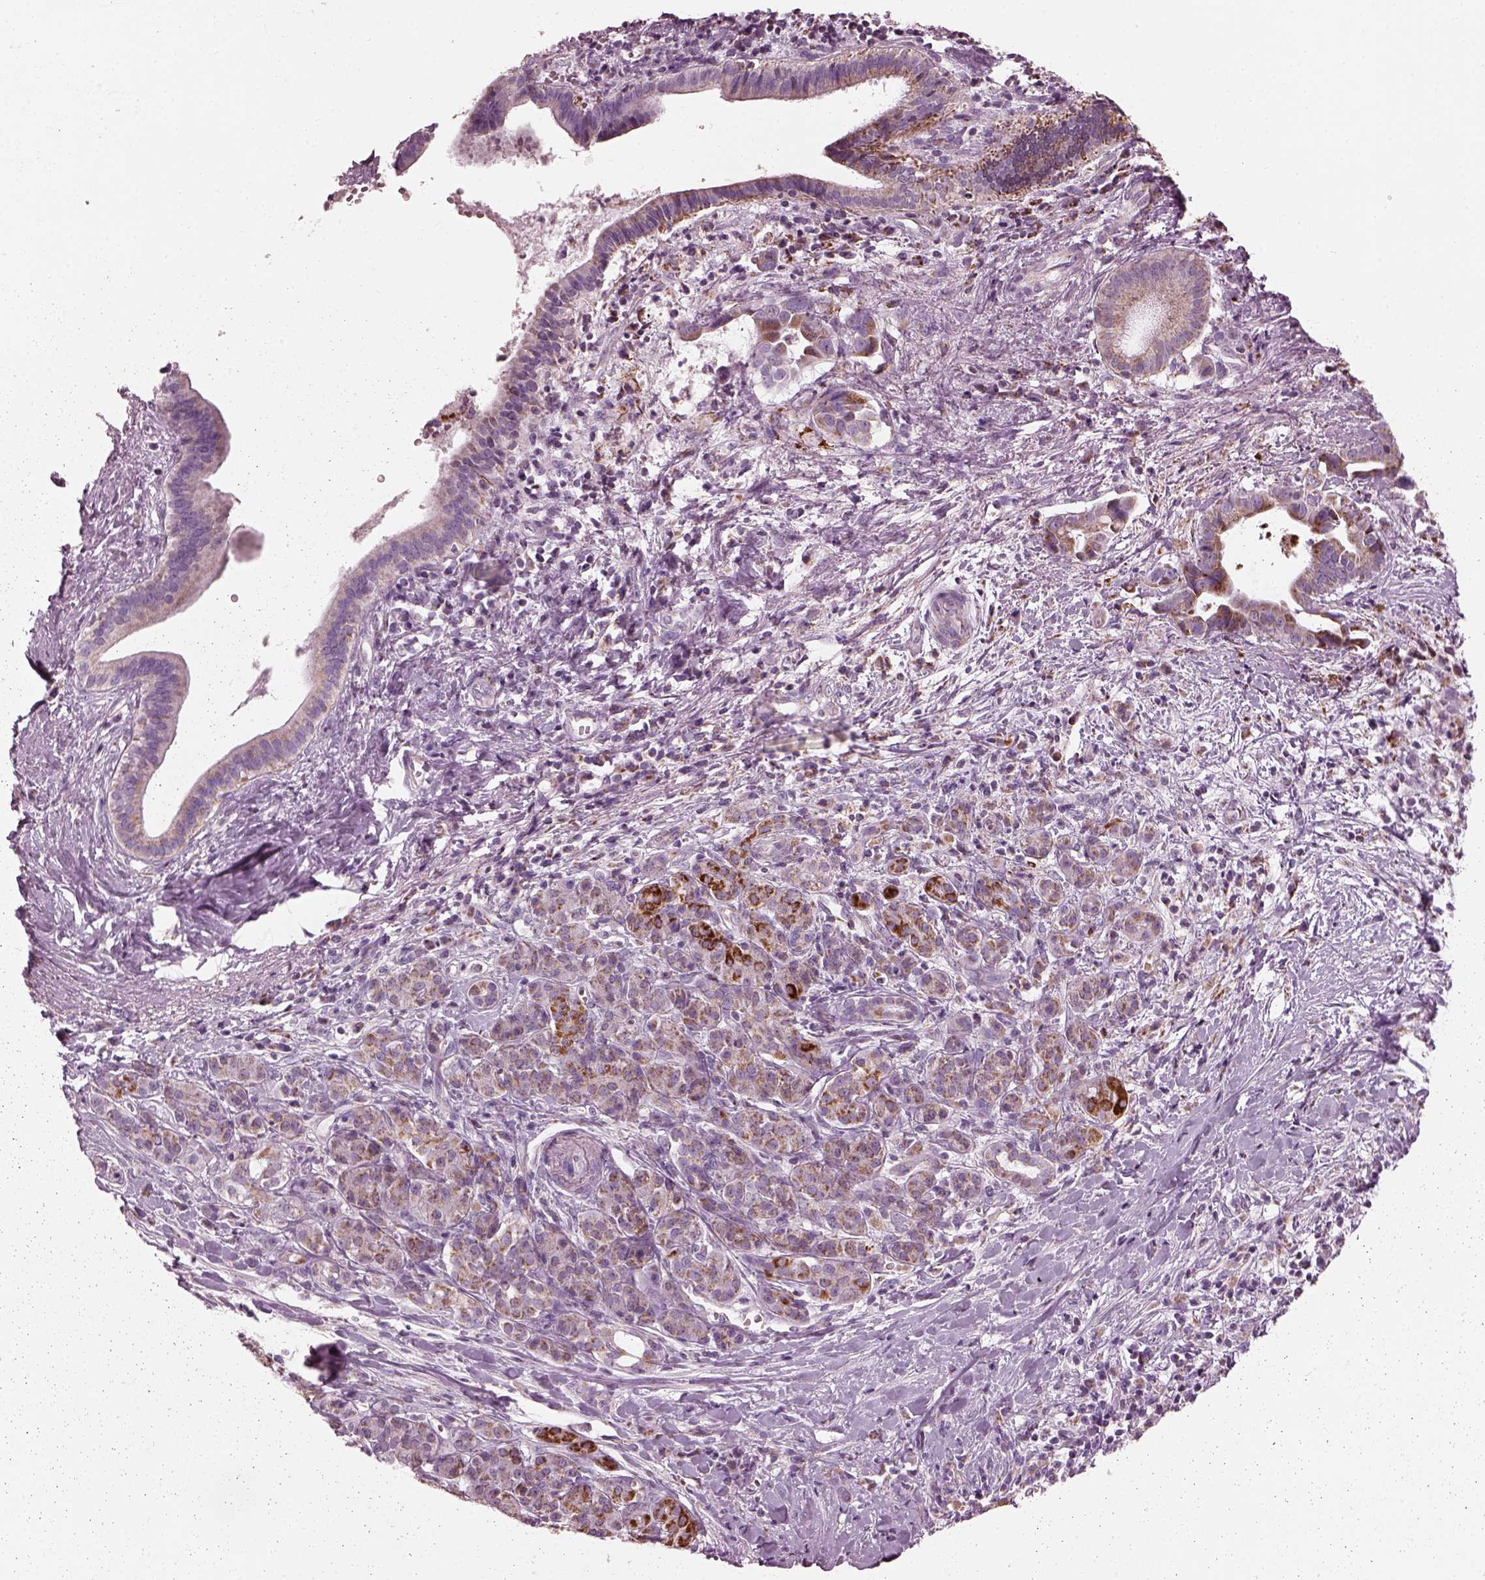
{"staining": {"intensity": "weak", "quantity": ">75%", "location": "cytoplasmic/membranous"}, "tissue": "pancreatic cancer", "cell_type": "Tumor cells", "image_type": "cancer", "snomed": [{"axis": "morphology", "description": "Adenocarcinoma, NOS"}, {"axis": "topography", "description": "Pancreas"}], "caption": "Protein staining of adenocarcinoma (pancreatic) tissue displays weak cytoplasmic/membranous expression in about >75% of tumor cells. (Stains: DAB (3,3'-diaminobenzidine) in brown, nuclei in blue, Microscopy: brightfield microscopy at high magnification).", "gene": "ATP5MF", "patient": {"sex": "male", "age": 61}}